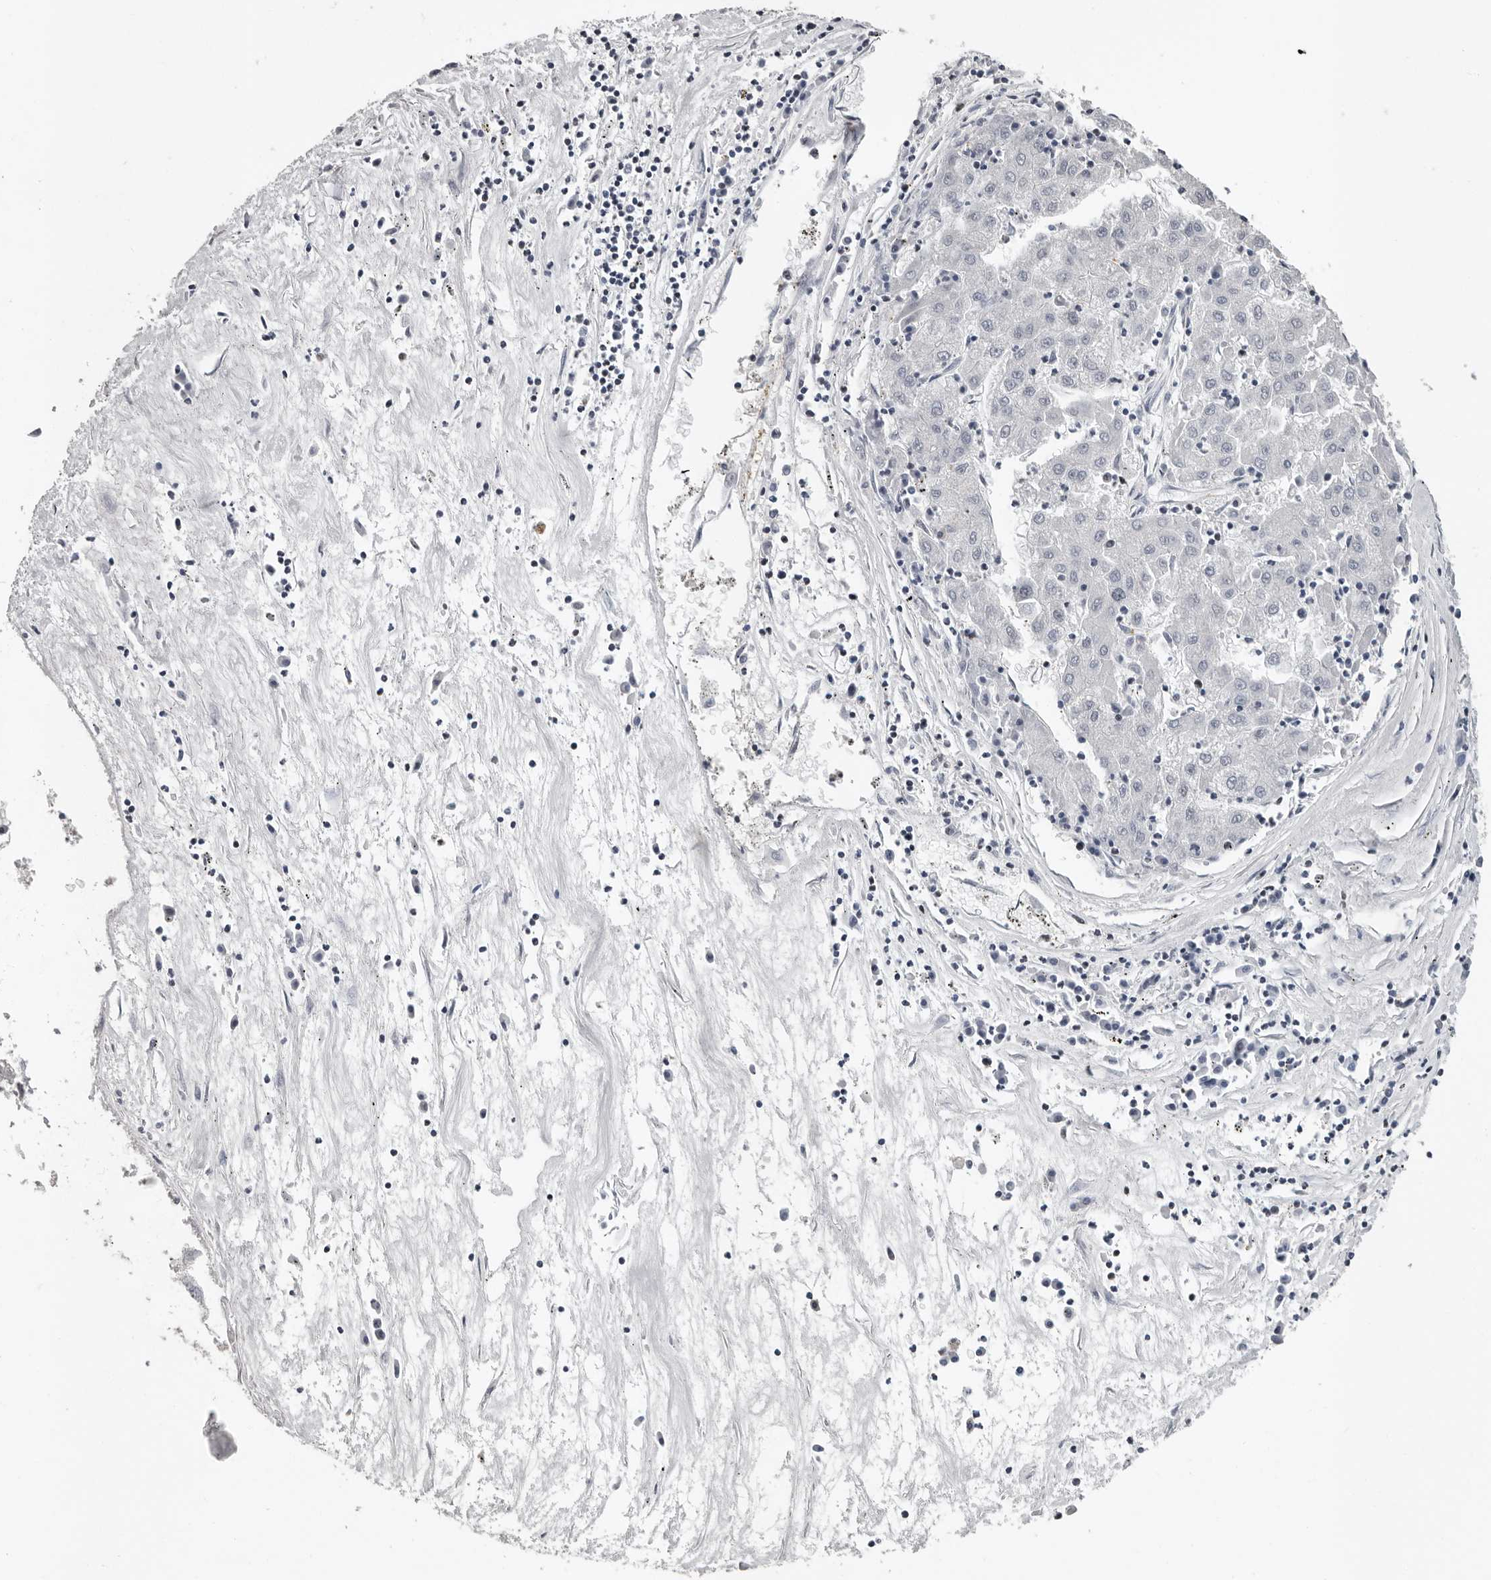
{"staining": {"intensity": "negative", "quantity": "none", "location": "none"}, "tissue": "liver cancer", "cell_type": "Tumor cells", "image_type": "cancer", "snomed": [{"axis": "morphology", "description": "Carcinoma, Hepatocellular, NOS"}, {"axis": "topography", "description": "Liver"}], "caption": "Liver hepatocellular carcinoma was stained to show a protein in brown. There is no significant expression in tumor cells.", "gene": "RALGPS2", "patient": {"sex": "male", "age": 72}}